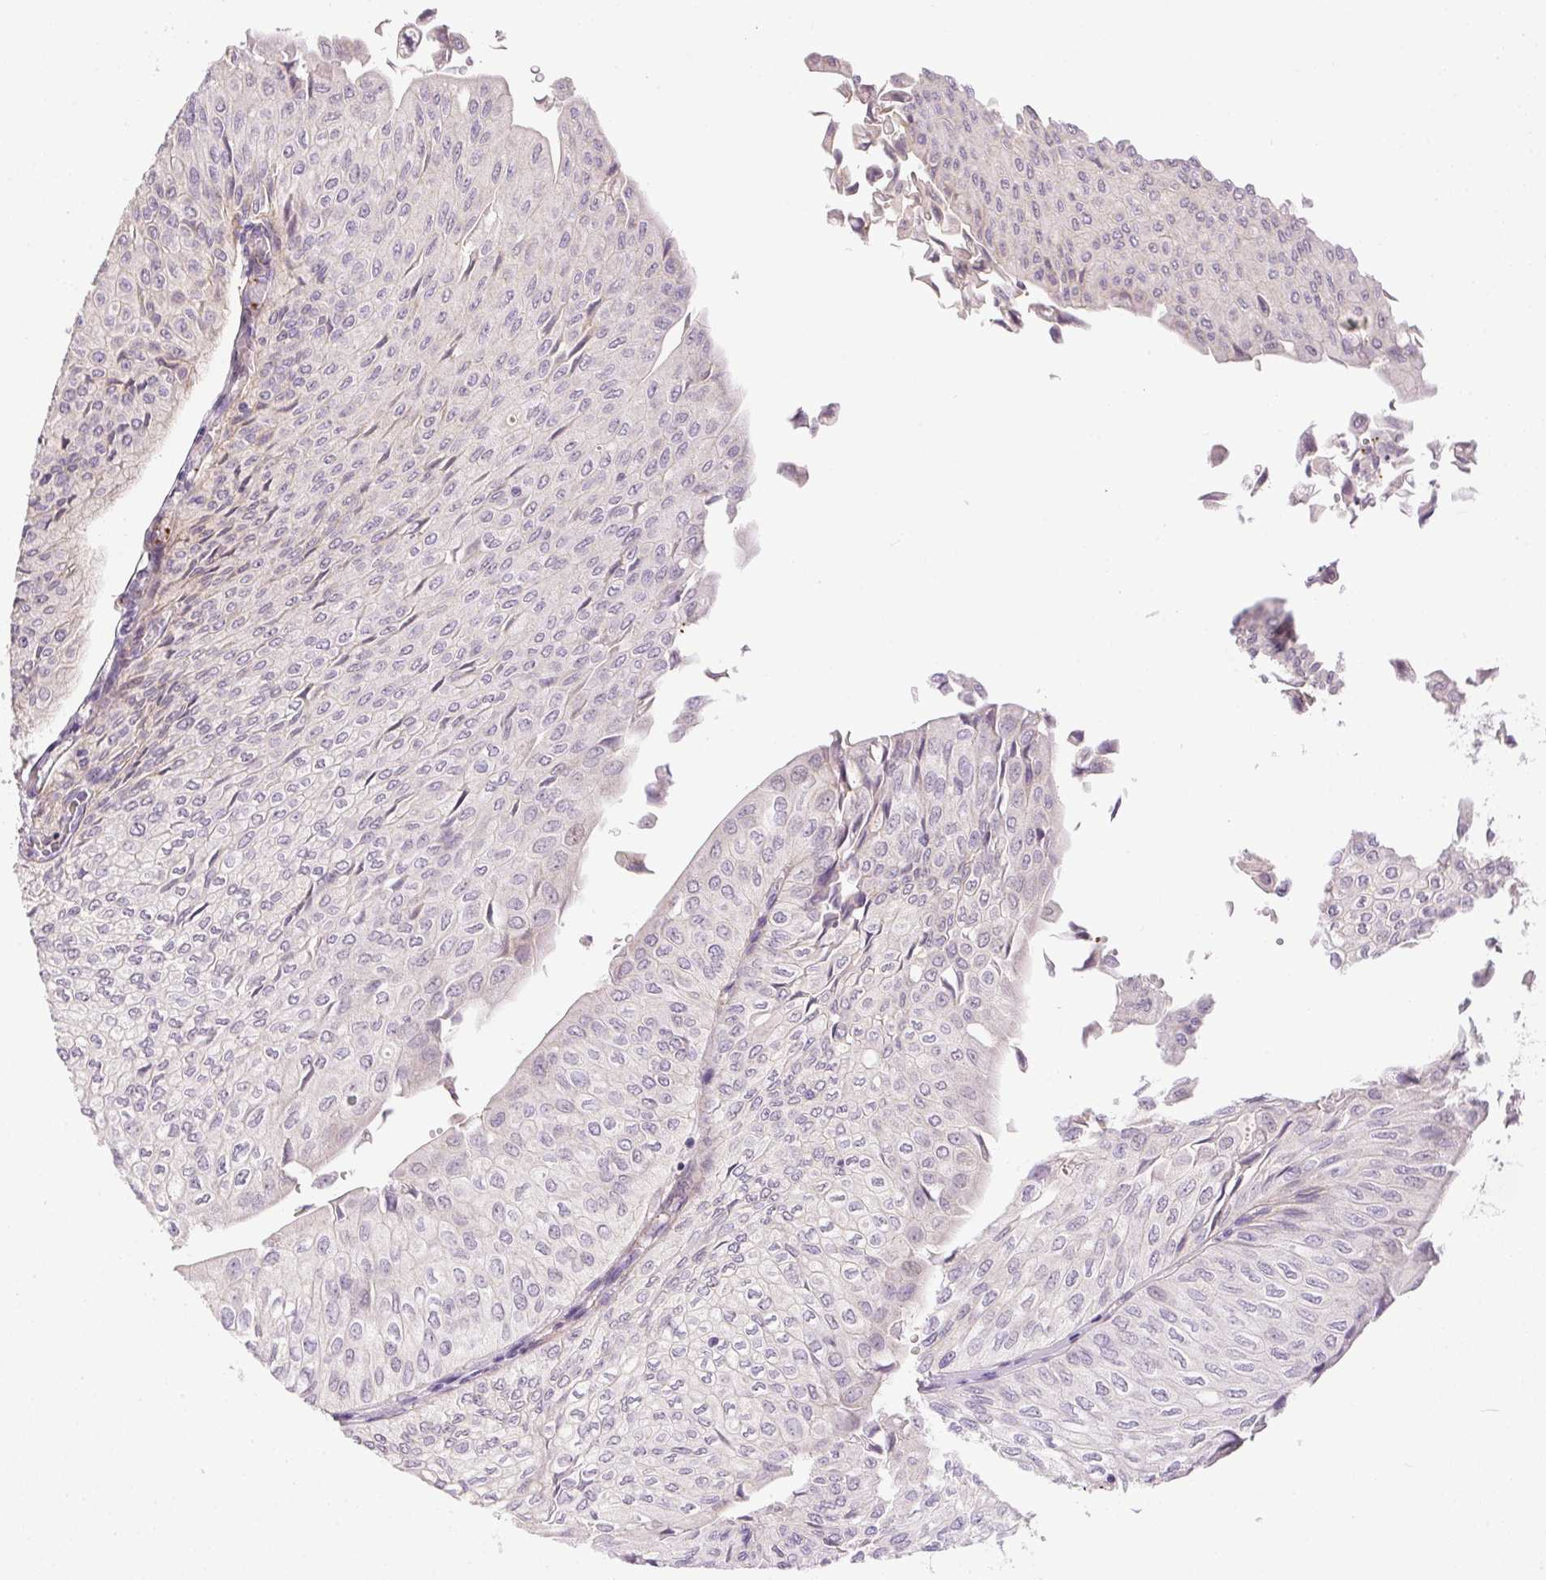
{"staining": {"intensity": "negative", "quantity": "none", "location": "none"}, "tissue": "urothelial cancer", "cell_type": "Tumor cells", "image_type": "cancer", "snomed": [{"axis": "morphology", "description": "Urothelial carcinoma, NOS"}, {"axis": "topography", "description": "Urinary bladder"}], "caption": "IHC of human transitional cell carcinoma displays no positivity in tumor cells.", "gene": "PRL", "patient": {"sex": "male", "age": 62}}